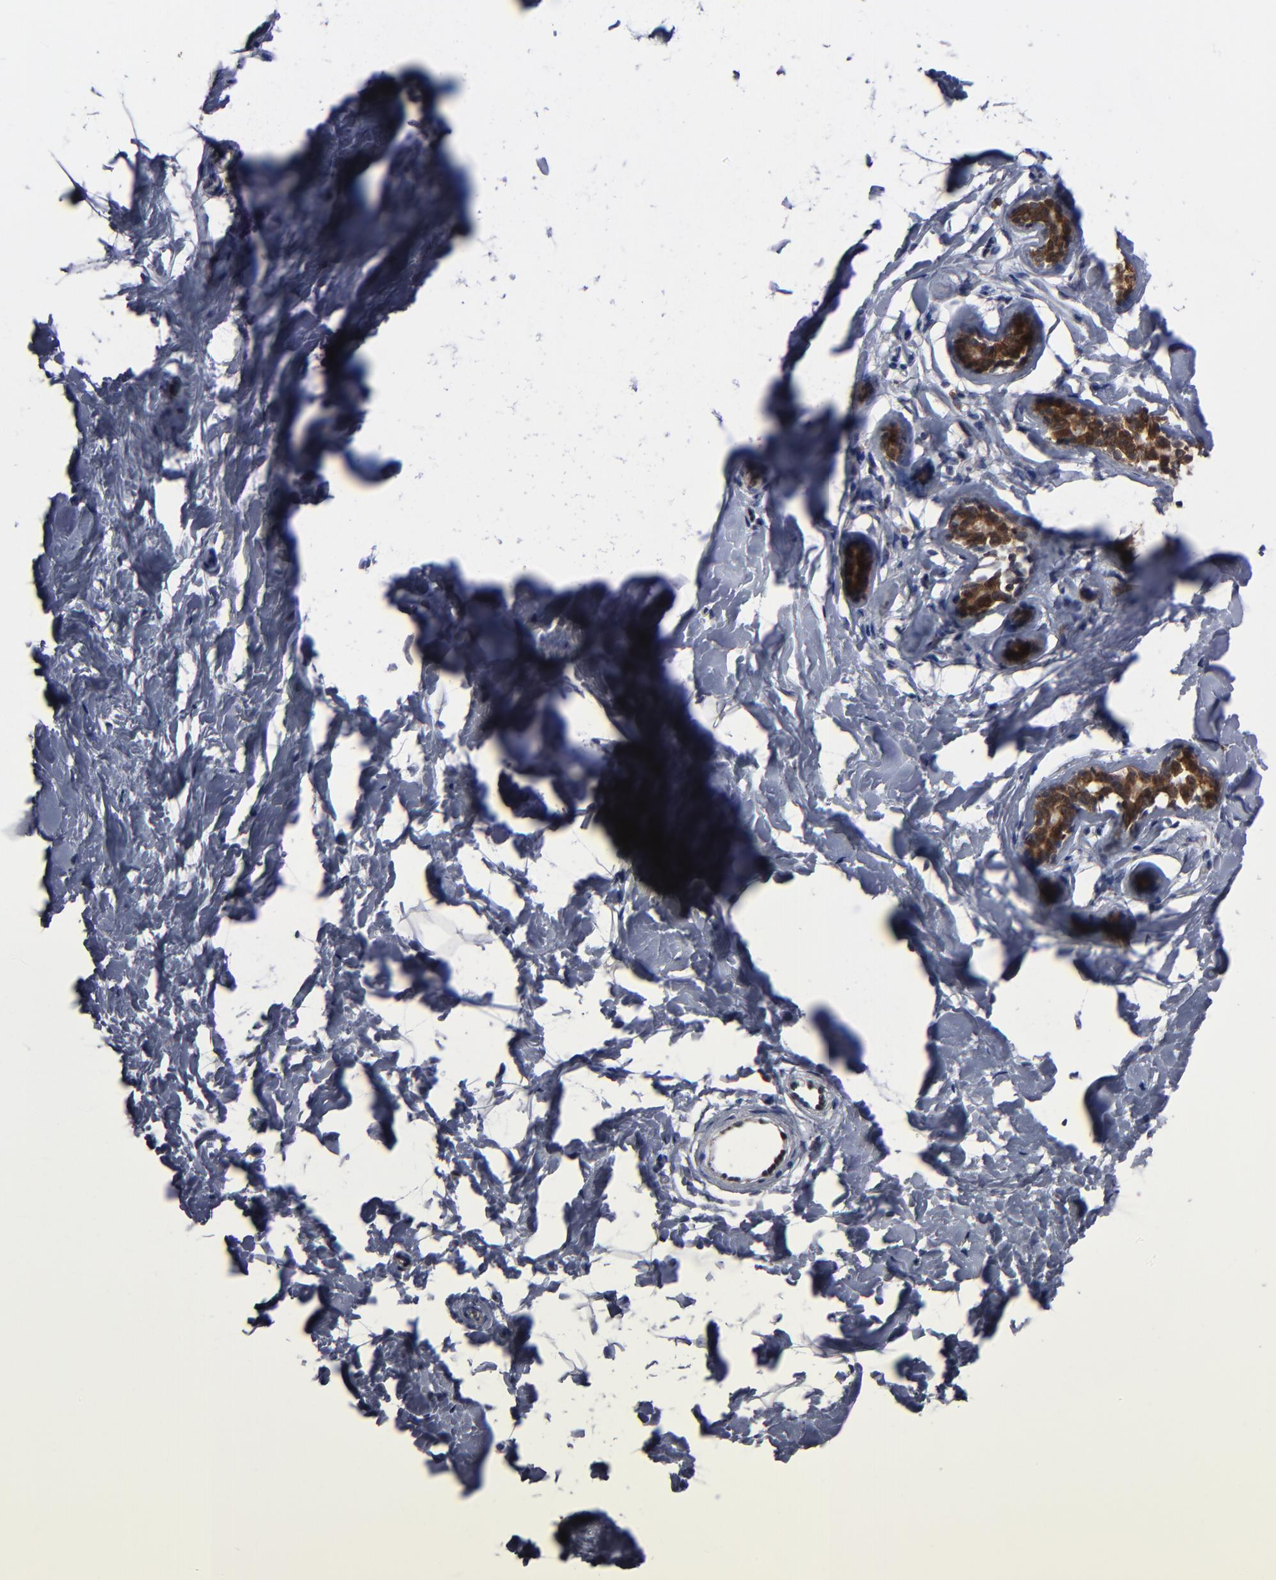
{"staining": {"intensity": "negative", "quantity": "none", "location": "none"}, "tissue": "breast", "cell_type": "Adipocytes", "image_type": "normal", "snomed": [{"axis": "morphology", "description": "Normal tissue, NOS"}, {"axis": "topography", "description": "Breast"}], "caption": "Adipocytes are negative for brown protein staining in unremarkable breast. The staining is performed using DAB (3,3'-diaminobenzidine) brown chromogen with nuclei counter-stained in using hematoxylin.", "gene": "ALG13", "patient": {"sex": "female", "age": 23}}